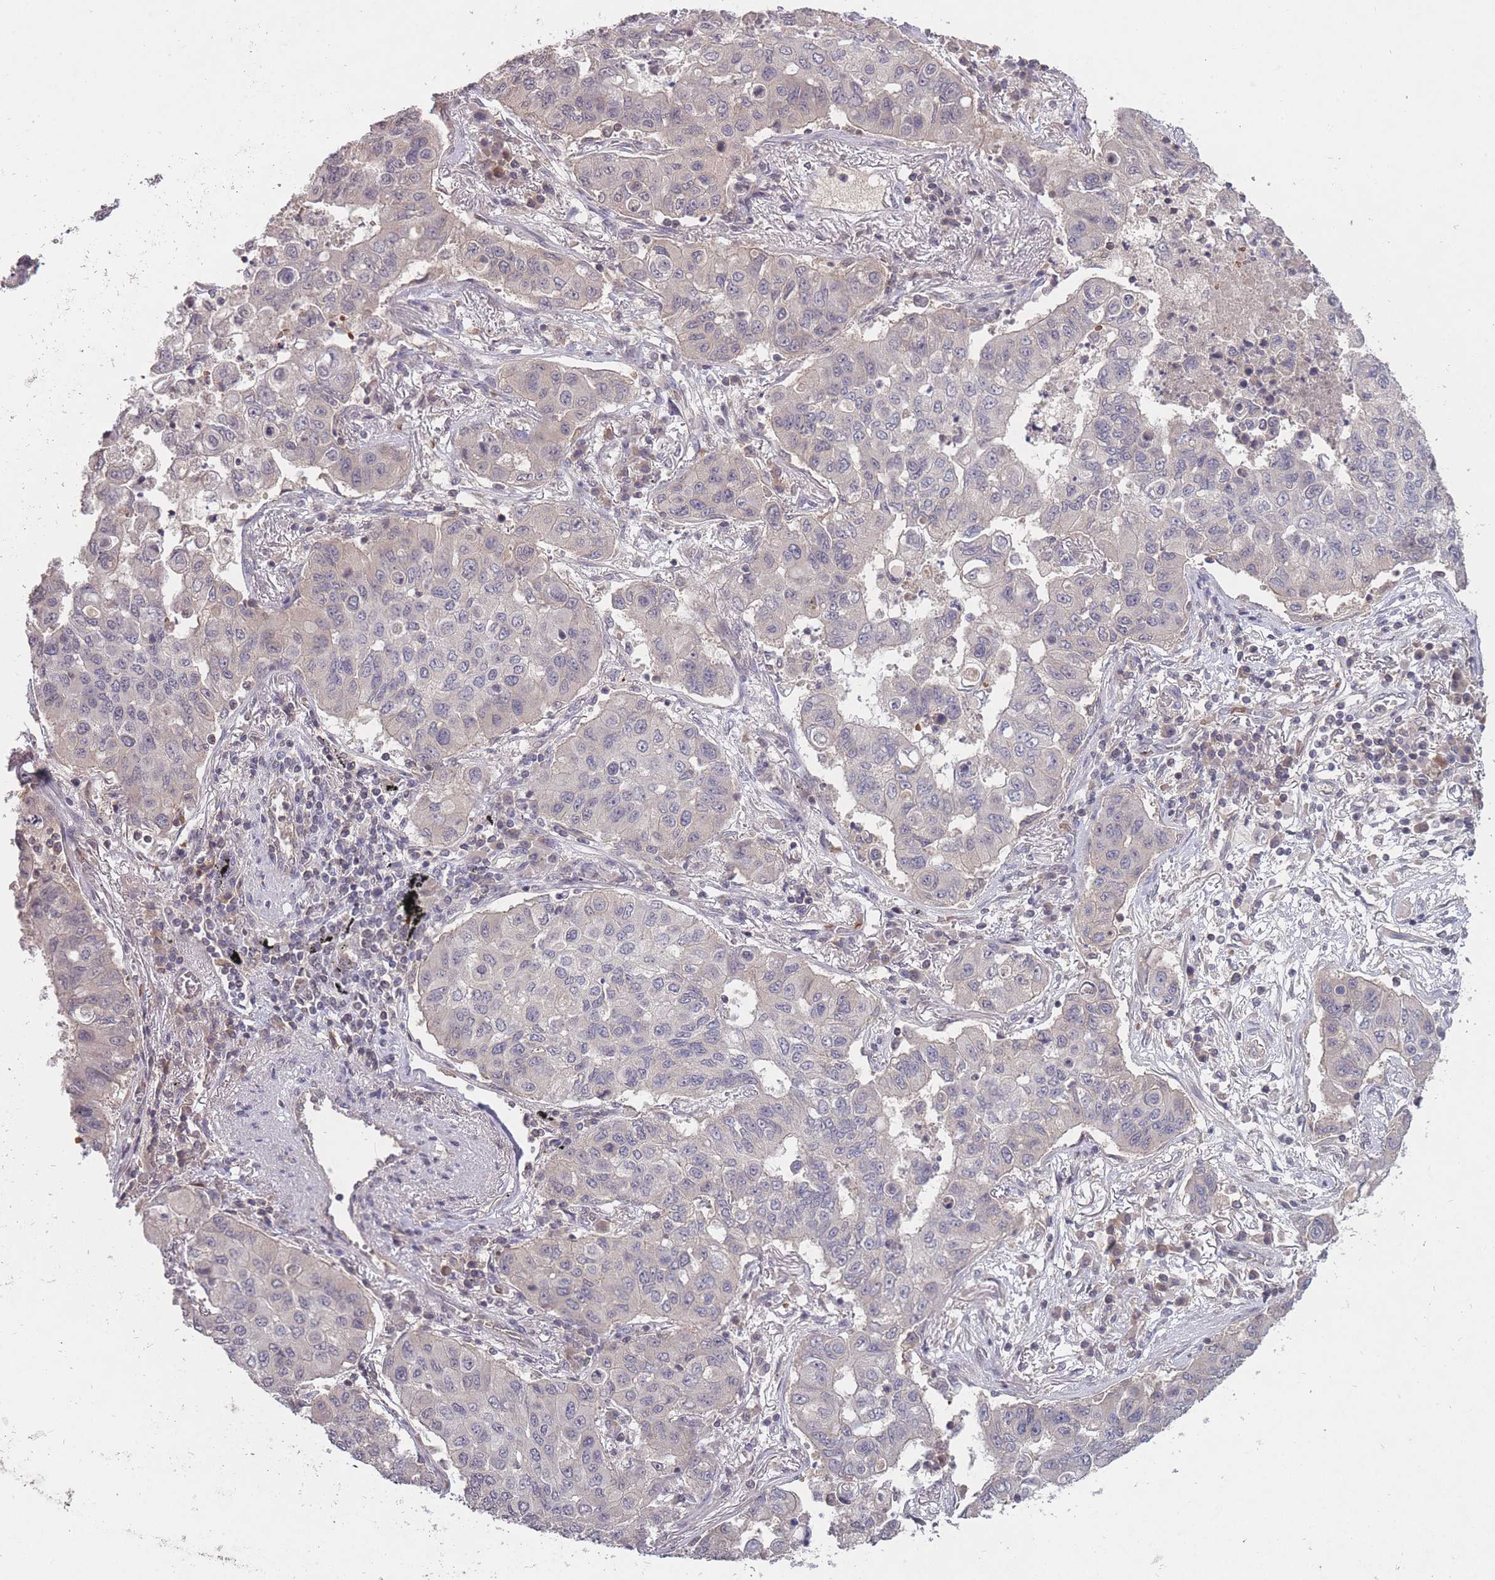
{"staining": {"intensity": "negative", "quantity": "none", "location": "none"}, "tissue": "lung cancer", "cell_type": "Tumor cells", "image_type": "cancer", "snomed": [{"axis": "morphology", "description": "Squamous cell carcinoma, NOS"}, {"axis": "topography", "description": "Lung"}], "caption": "Lung squamous cell carcinoma stained for a protein using immunohistochemistry (IHC) displays no positivity tumor cells.", "gene": "ADCYAP1R1", "patient": {"sex": "male", "age": 74}}